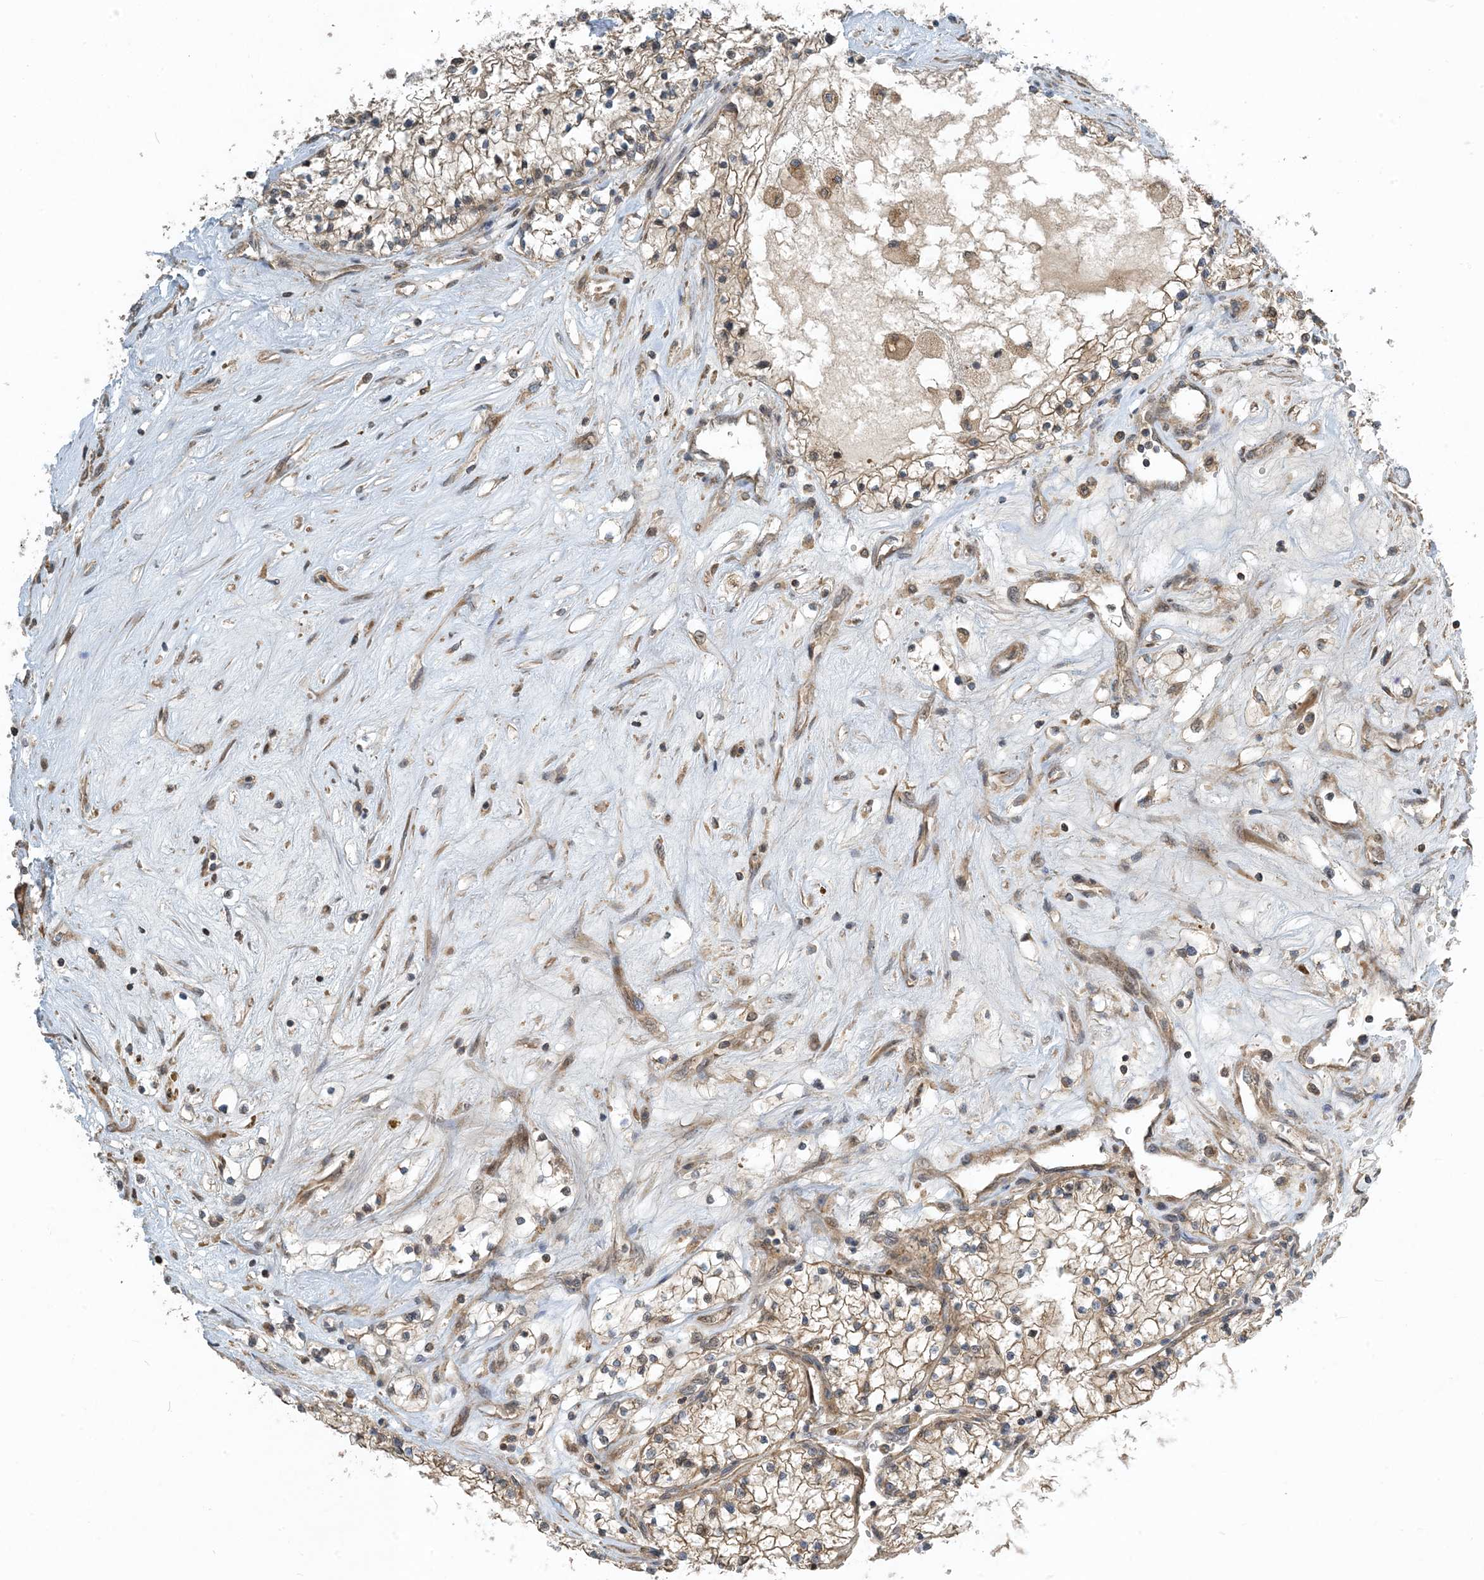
{"staining": {"intensity": "moderate", "quantity": ">75%", "location": "cytoplasmic/membranous"}, "tissue": "renal cancer", "cell_type": "Tumor cells", "image_type": "cancer", "snomed": [{"axis": "morphology", "description": "Normal tissue, NOS"}, {"axis": "morphology", "description": "Adenocarcinoma, NOS"}, {"axis": "topography", "description": "Kidney"}], "caption": "Renal cancer (adenocarcinoma) was stained to show a protein in brown. There is medium levels of moderate cytoplasmic/membranous expression in about >75% of tumor cells.", "gene": "ZBTB3", "patient": {"sex": "male", "age": 68}}